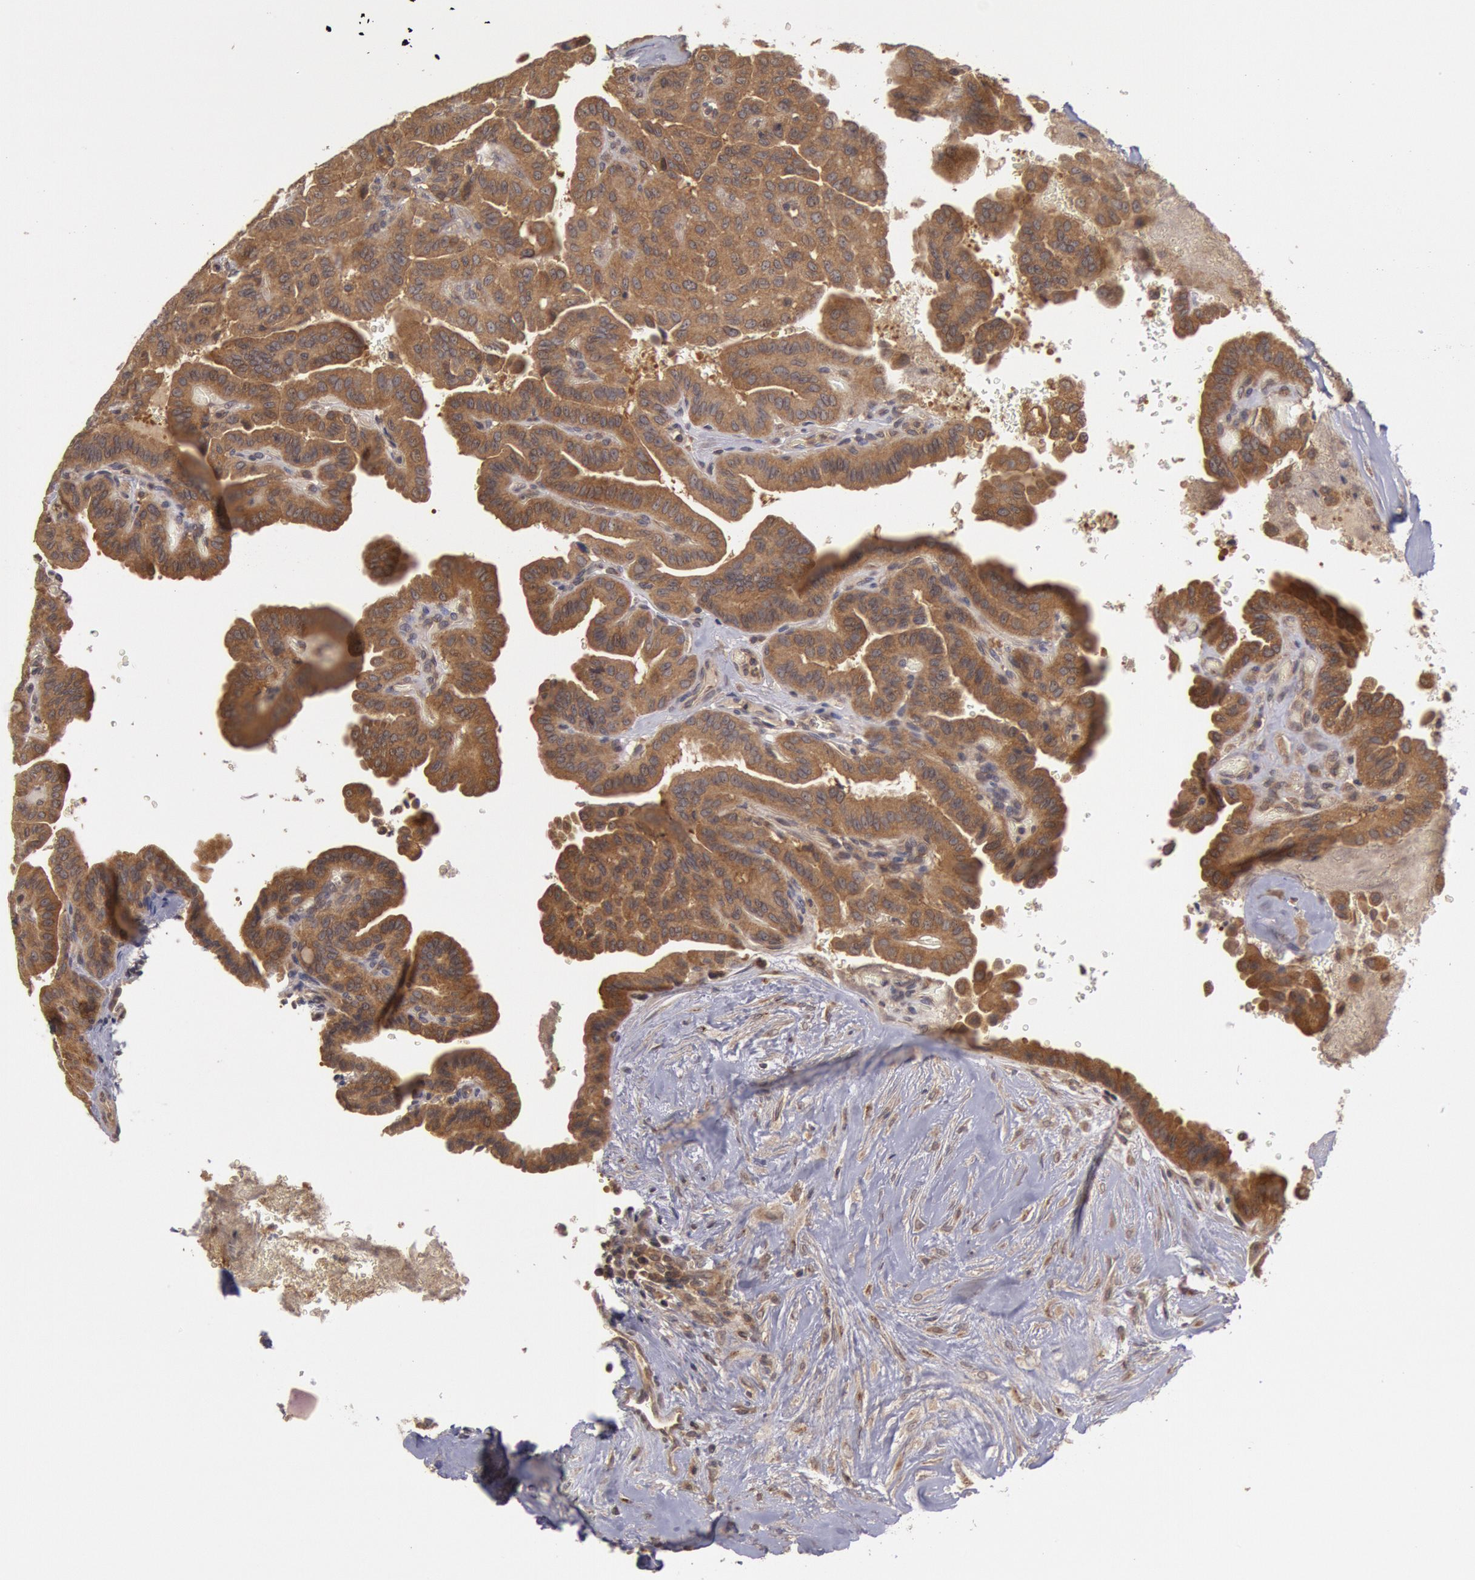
{"staining": {"intensity": "moderate", "quantity": ">75%", "location": "cytoplasmic/membranous"}, "tissue": "thyroid cancer", "cell_type": "Tumor cells", "image_type": "cancer", "snomed": [{"axis": "morphology", "description": "Papillary adenocarcinoma, NOS"}, {"axis": "topography", "description": "Thyroid gland"}], "caption": "Immunohistochemical staining of human thyroid cancer (papillary adenocarcinoma) displays medium levels of moderate cytoplasmic/membranous staining in approximately >75% of tumor cells. Using DAB (brown) and hematoxylin (blue) stains, captured at high magnification using brightfield microscopy.", "gene": "BRAF", "patient": {"sex": "male", "age": 87}}